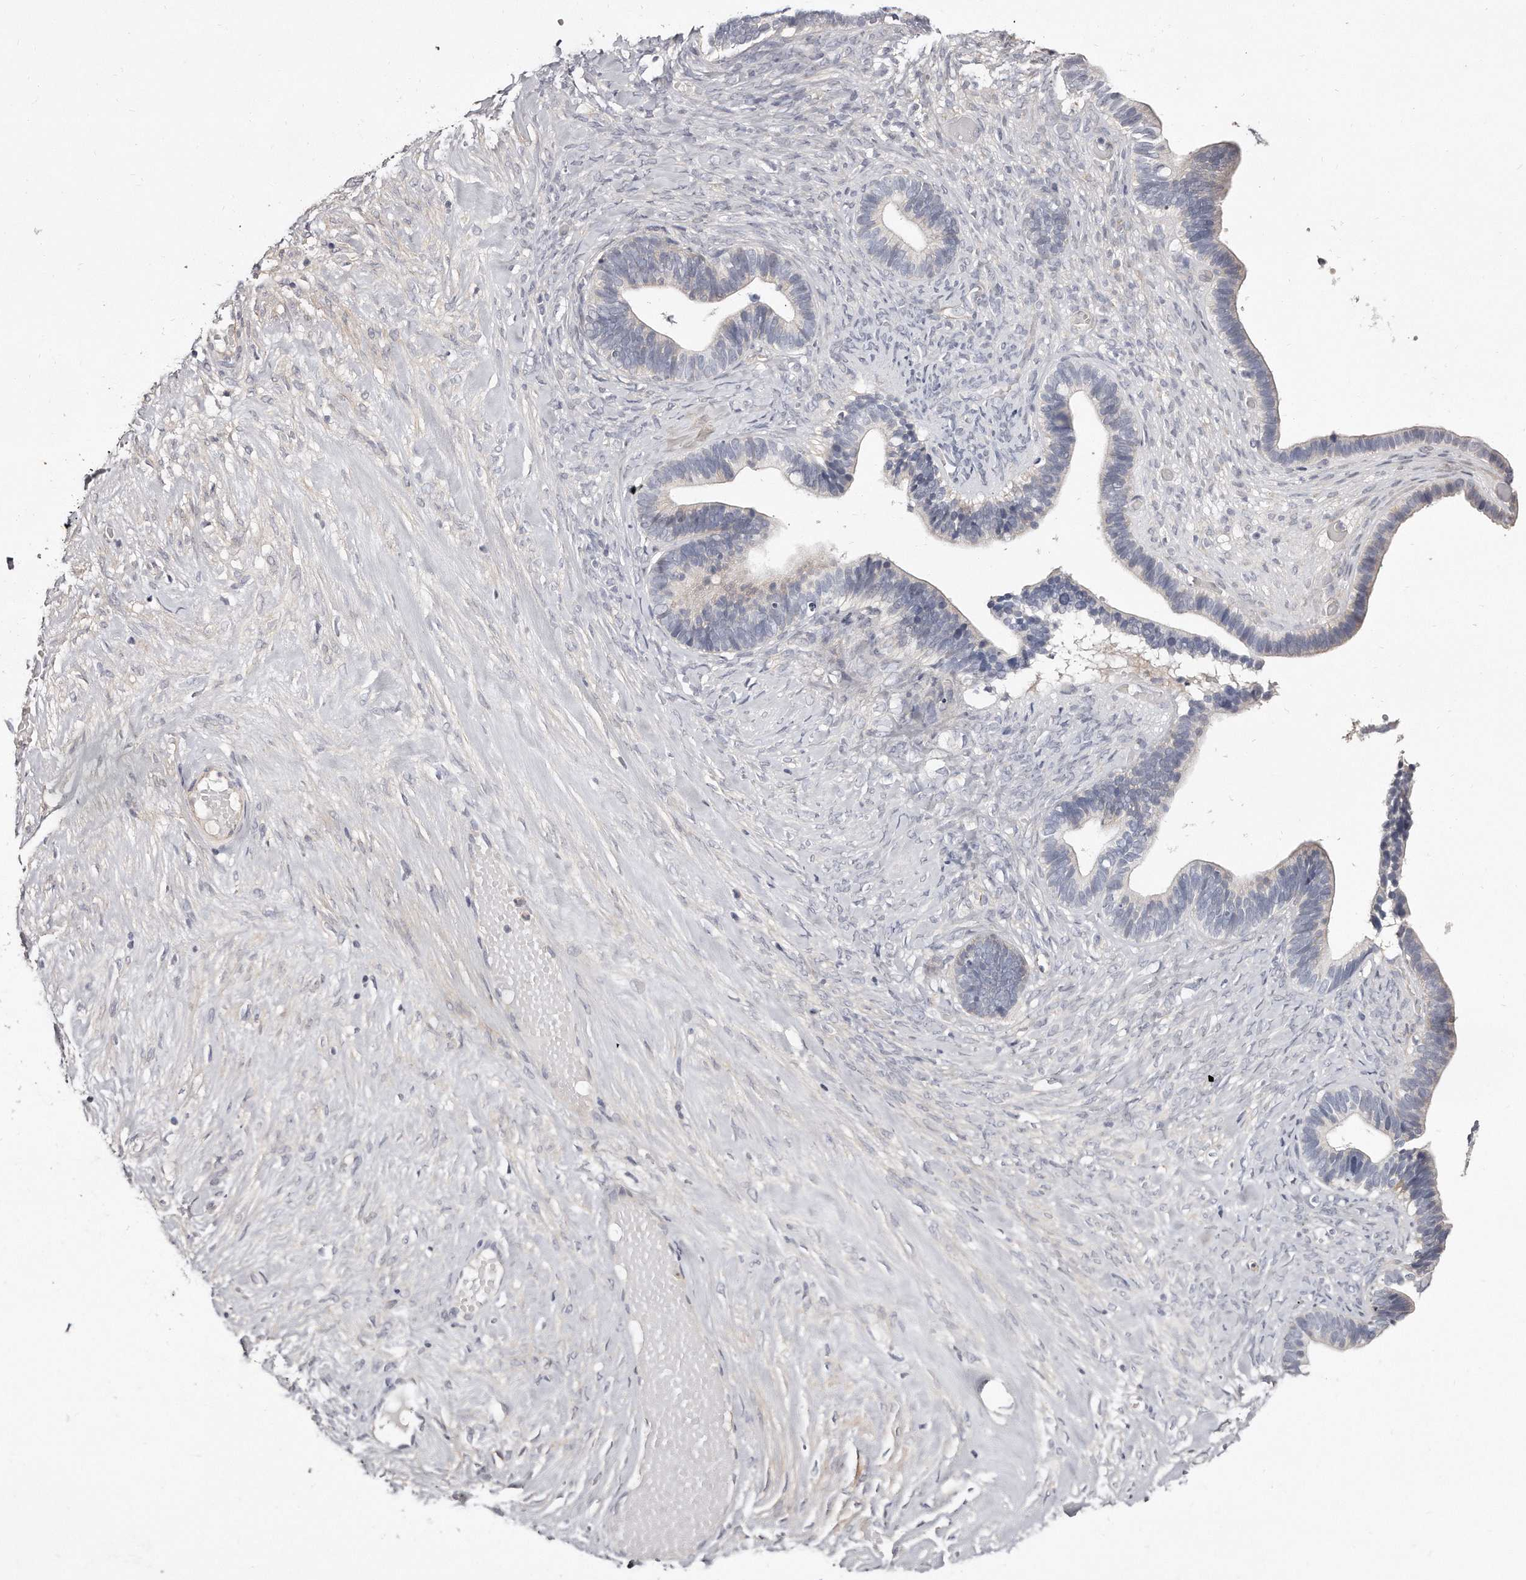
{"staining": {"intensity": "negative", "quantity": "none", "location": "none"}, "tissue": "ovarian cancer", "cell_type": "Tumor cells", "image_type": "cancer", "snomed": [{"axis": "morphology", "description": "Cystadenocarcinoma, serous, NOS"}, {"axis": "topography", "description": "Ovary"}], "caption": "Immunohistochemical staining of ovarian cancer (serous cystadenocarcinoma) demonstrates no significant expression in tumor cells.", "gene": "TTLL4", "patient": {"sex": "female", "age": 56}}